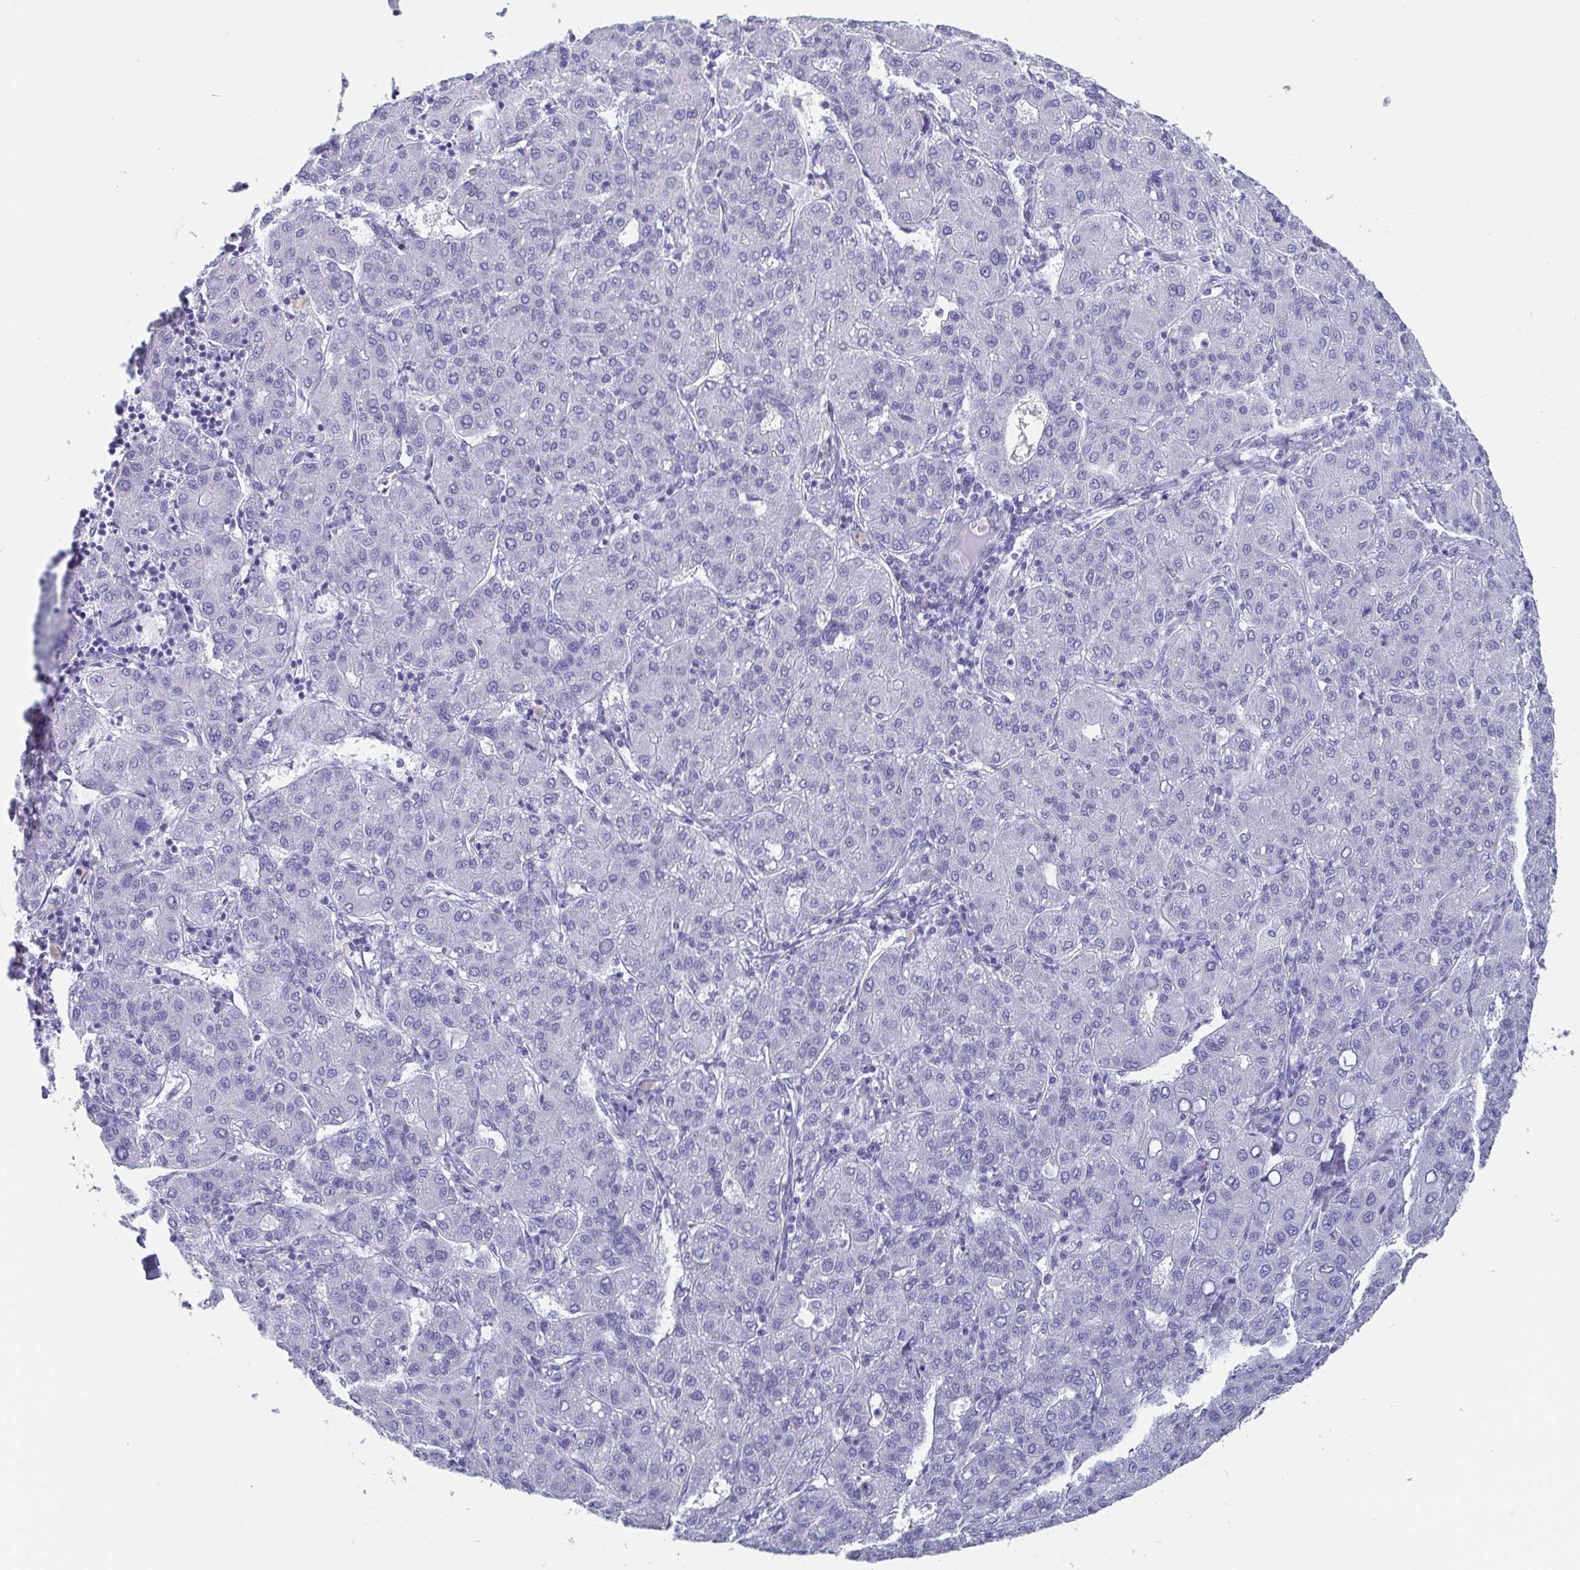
{"staining": {"intensity": "negative", "quantity": "none", "location": "none"}, "tissue": "liver cancer", "cell_type": "Tumor cells", "image_type": "cancer", "snomed": [{"axis": "morphology", "description": "Carcinoma, Hepatocellular, NOS"}, {"axis": "topography", "description": "Liver"}], "caption": "Immunohistochemistry (IHC) photomicrograph of neoplastic tissue: human liver hepatocellular carcinoma stained with DAB (3,3'-diaminobenzidine) displays no significant protein staining in tumor cells.", "gene": "SCGN", "patient": {"sex": "male", "age": 65}}